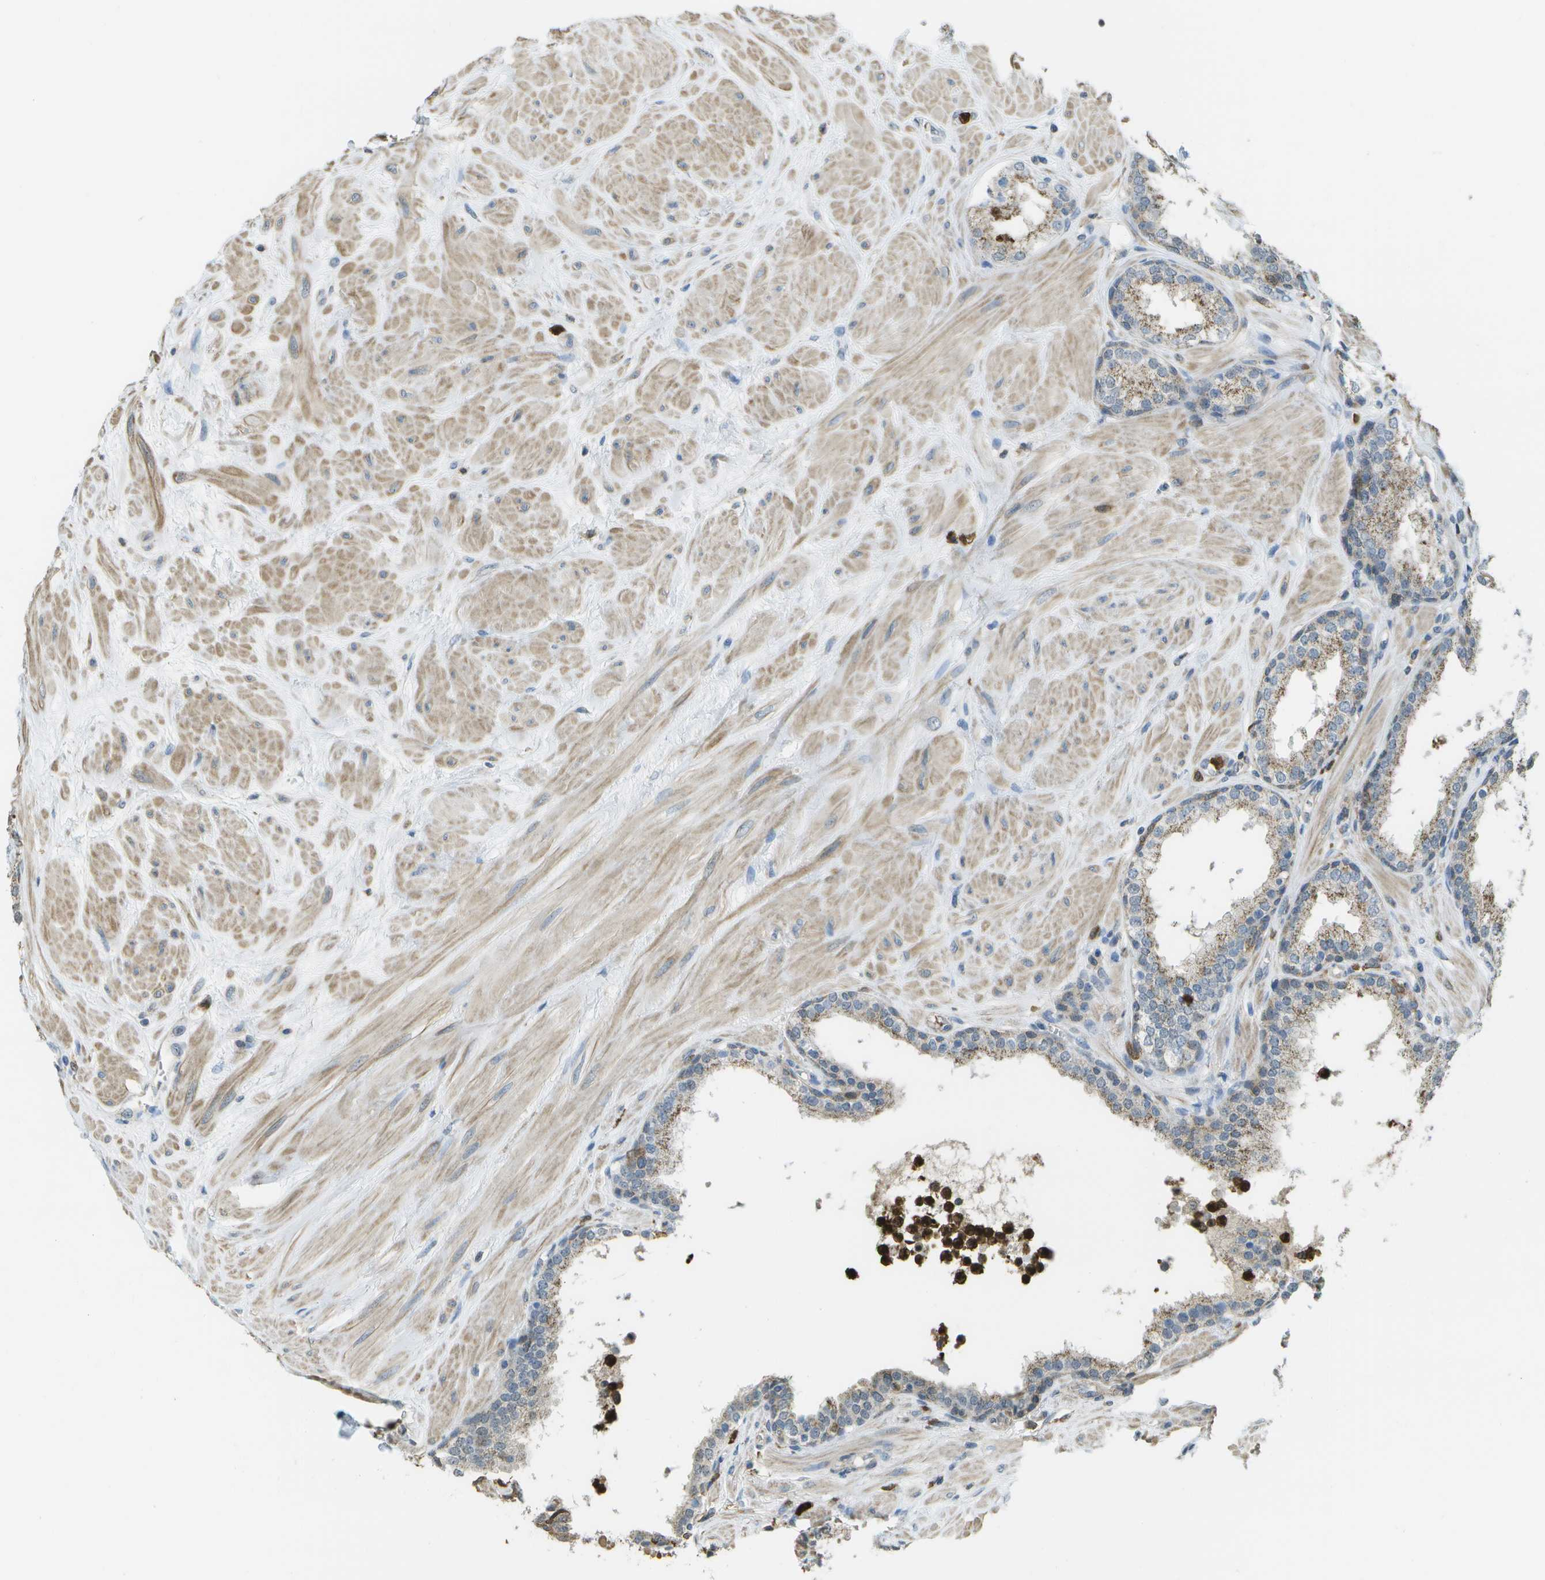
{"staining": {"intensity": "weak", "quantity": ">75%", "location": "cytoplasmic/membranous"}, "tissue": "prostate", "cell_type": "Glandular cells", "image_type": "normal", "snomed": [{"axis": "morphology", "description": "Normal tissue, NOS"}, {"axis": "topography", "description": "Prostate"}], "caption": "Protein expression analysis of benign human prostate reveals weak cytoplasmic/membranous staining in about >75% of glandular cells. The protein of interest is shown in brown color, while the nuclei are stained blue.", "gene": "CACHD1", "patient": {"sex": "male", "age": 51}}